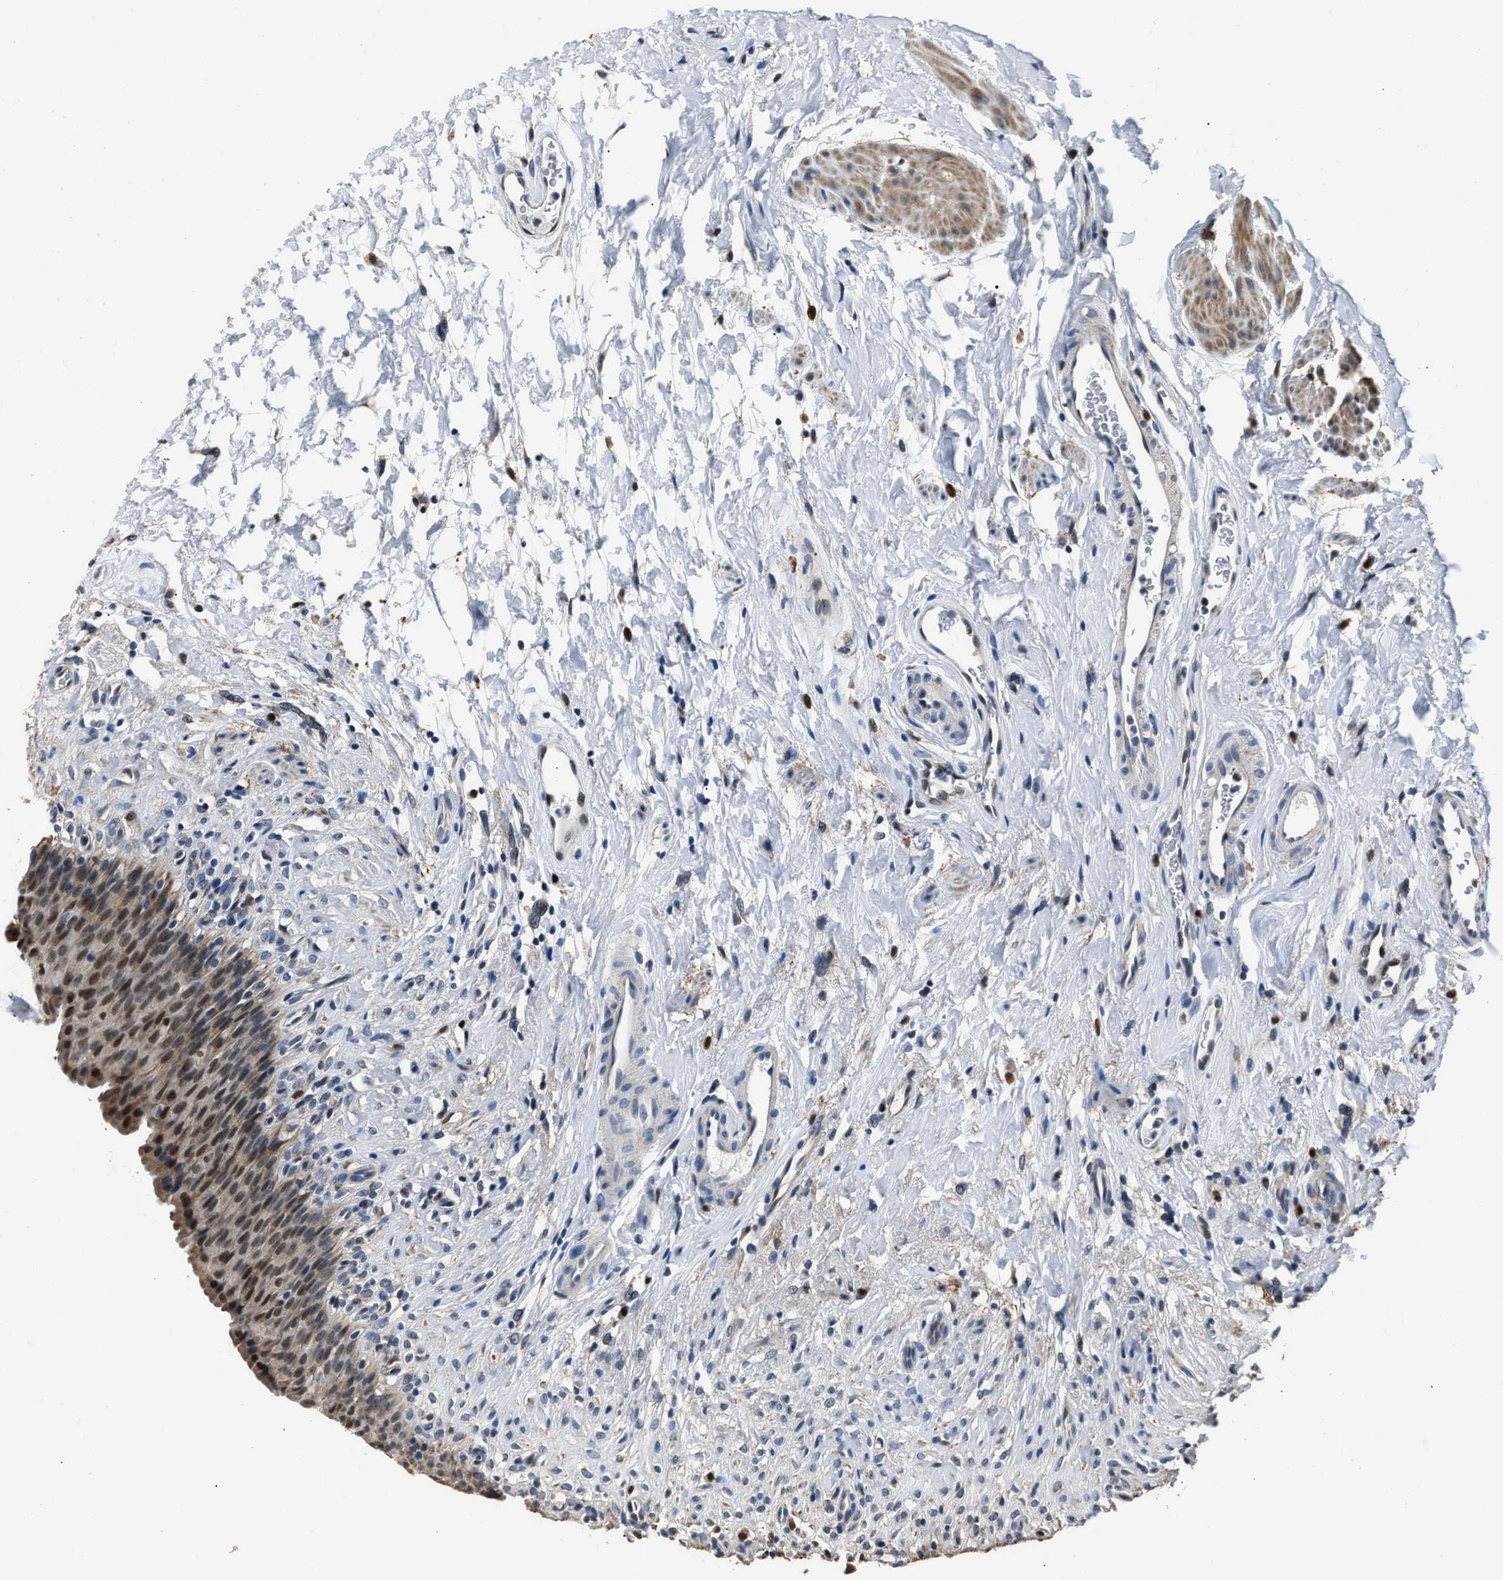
{"staining": {"intensity": "moderate", "quantity": "25%-75%", "location": "cytoplasmic/membranous,nuclear"}, "tissue": "urinary bladder", "cell_type": "Urothelial cells", "image_type": "normal", "snomed": [{"axis": "morphology", "description": "Normal tissue, NOS"}, {"axis": "topography", "description": "Urinary bladder"}], "caption": "Immunohistochemical staining of benign urinary bladder displays medium levels of moderate cytoplasmic/membranous,nuclear staining in approximately 25%-75% of urothelial cells. (DAB (3,3'-diaminobenzidine) = brown stain, brightfield microscopy at high magnification).", "gene": "NSUN5", "patient": {"sex": "female", "age": 79}}